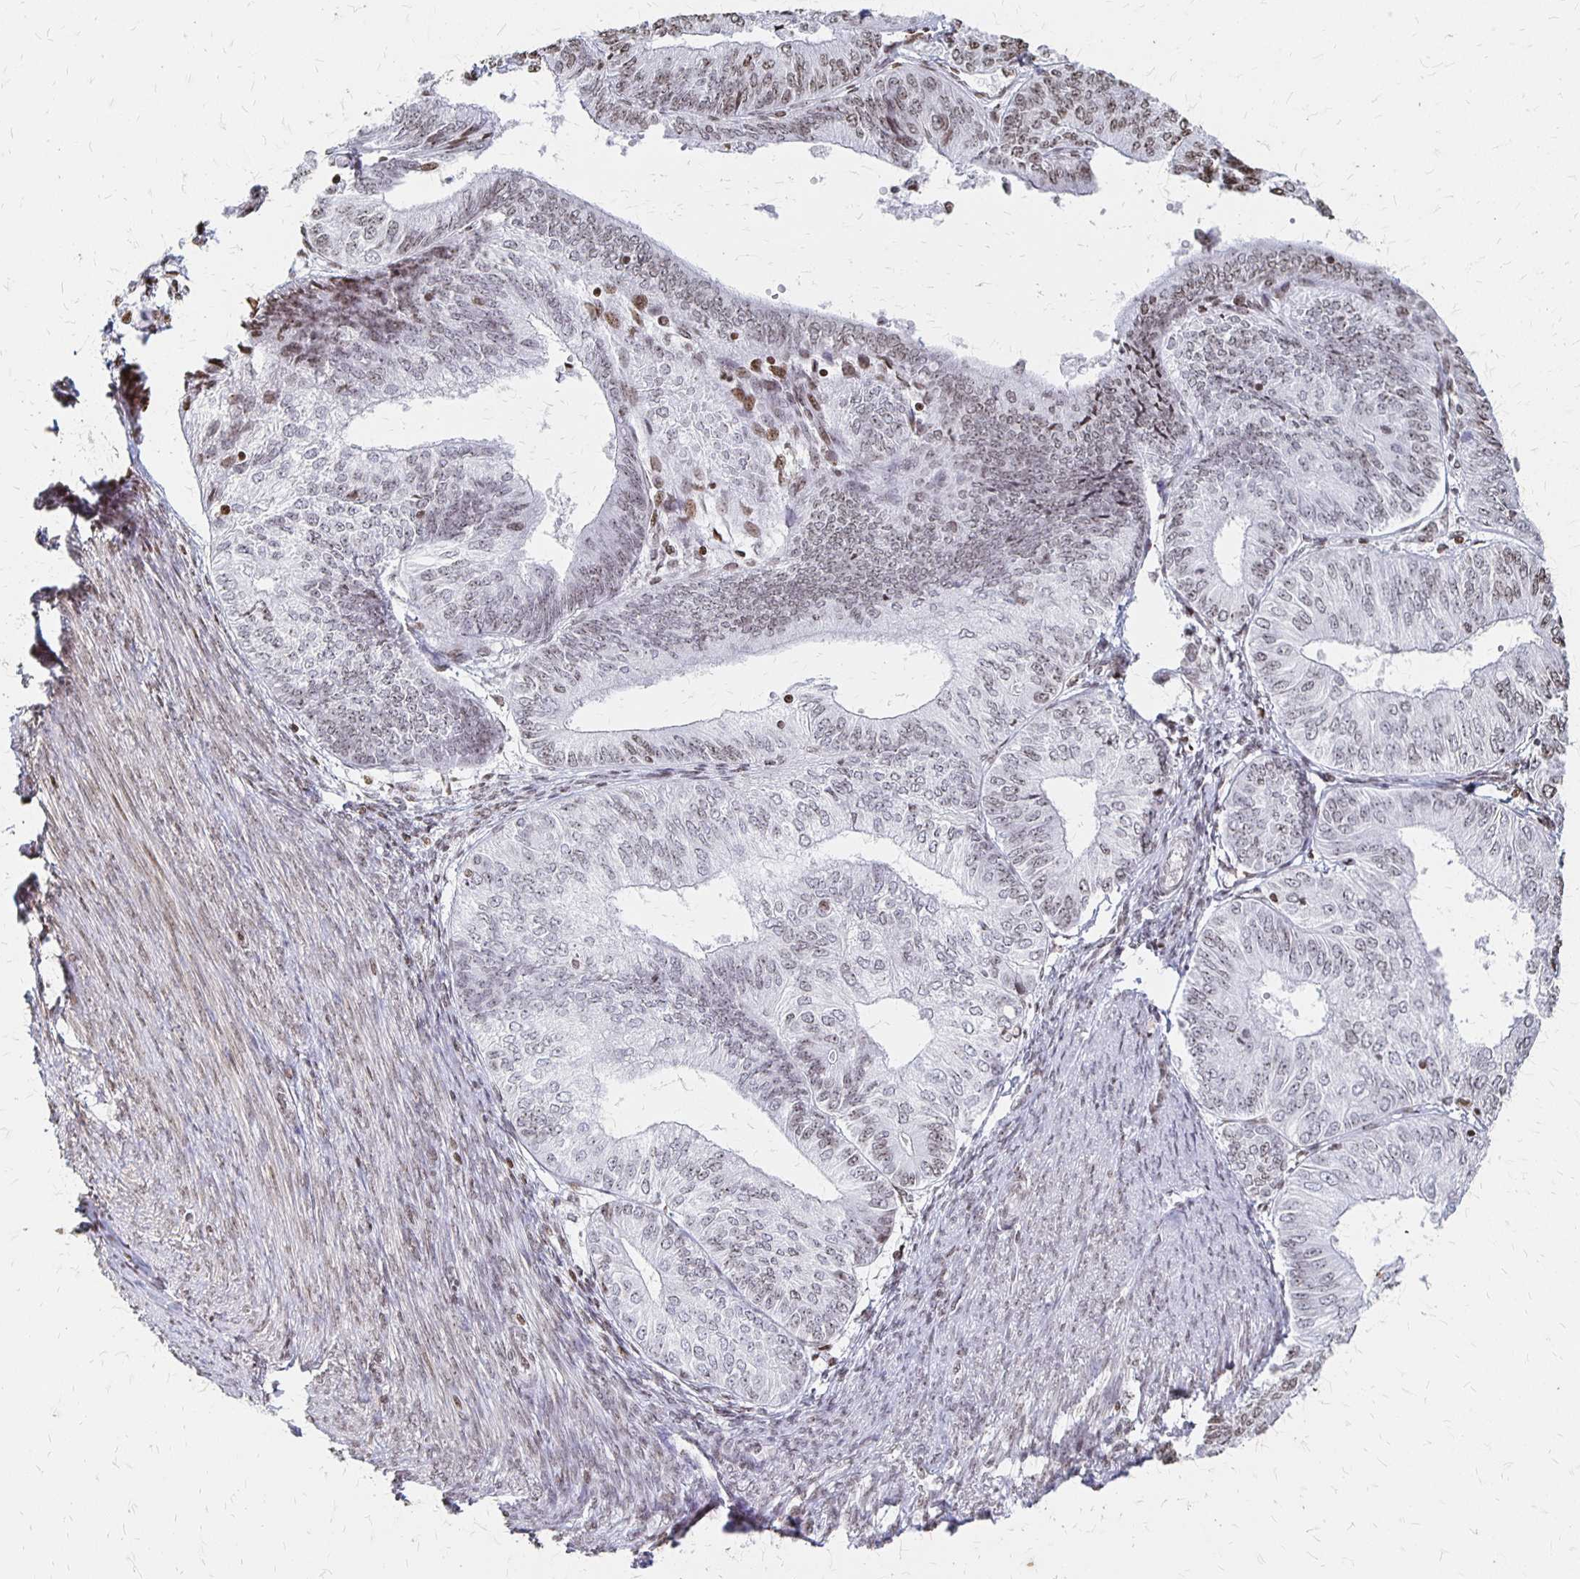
{"staining": {"intensity": "weak", "quantity": "<25%", "location": "nuclear"}, "tissue": "endometrial cancer", "cell_type": "Tumor cells", "image_type": "cancer", "snomed": [{"axis": "morphology", "description": "Adenocarcinoma, NOS"}, {"axis": "topography", "description": "Endometrium"}], "caption": "A high-resolution image shows immunohistochemistry (IHC) staining of endometrial adenocarcinoma, which exhibits no significant positivity in tumor cells.", "gene": "ZNF280C", "patient": {"sex": "female", "age": 58}}